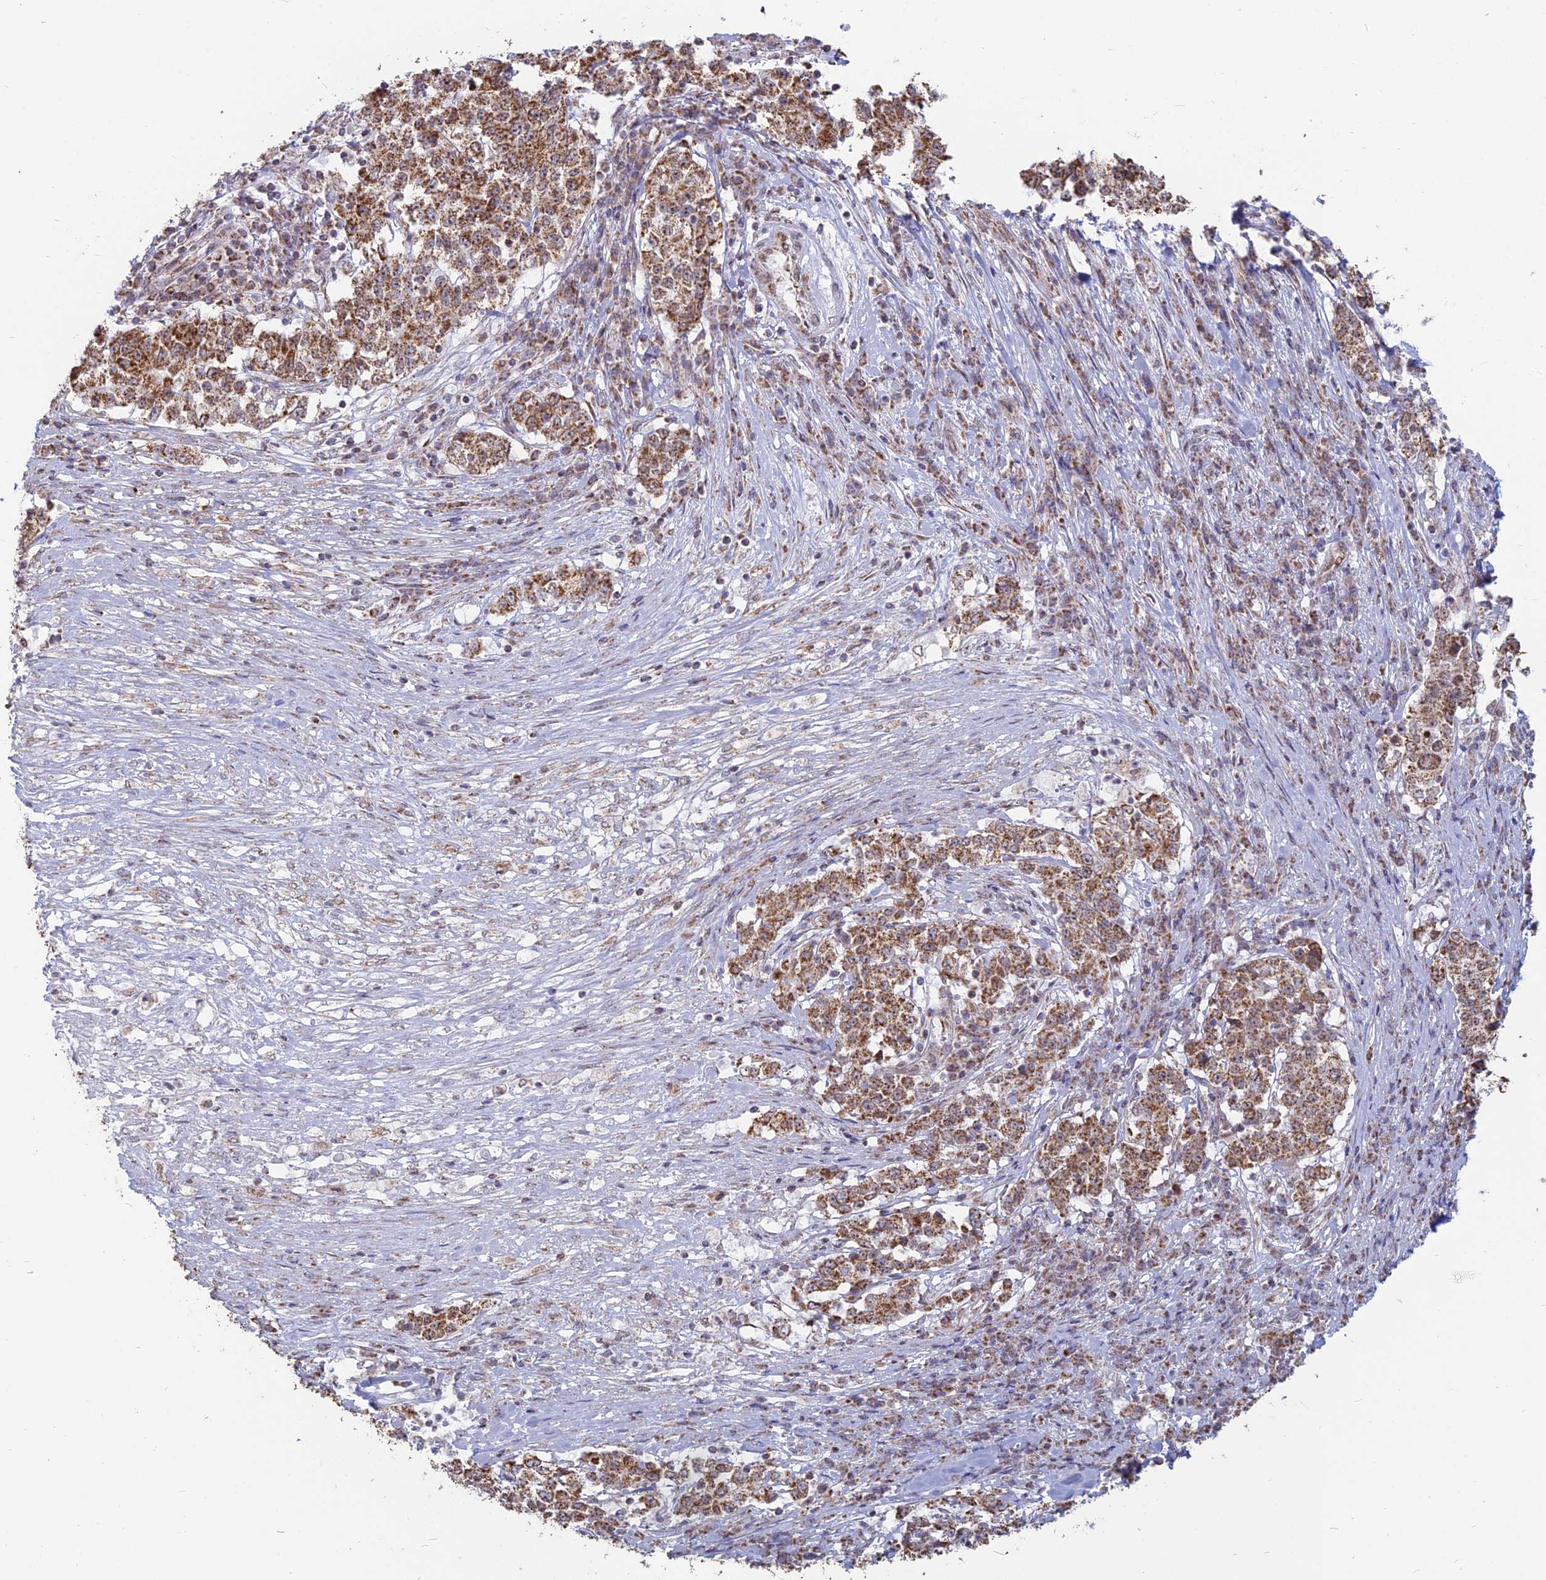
{"staining": {"intensity": "moderate", "quantity": ">75%", "location": "cytoplasmic/membranous"}, "tissue": "stomach cancer", "cell_type": "Tumor cells", "image_type": "cancer", "snomed": [{"axis": "morphology", "description": "Adenocarcinoma, NOS"}, {"axis": "topography", "description": "Stomach"}], "caption": "Stomach cancer stained with a protein marker displays moderate staining in tumor cells.", "gene": "ARHGAP40", "patient": {"sex": "male", "age": 59}}